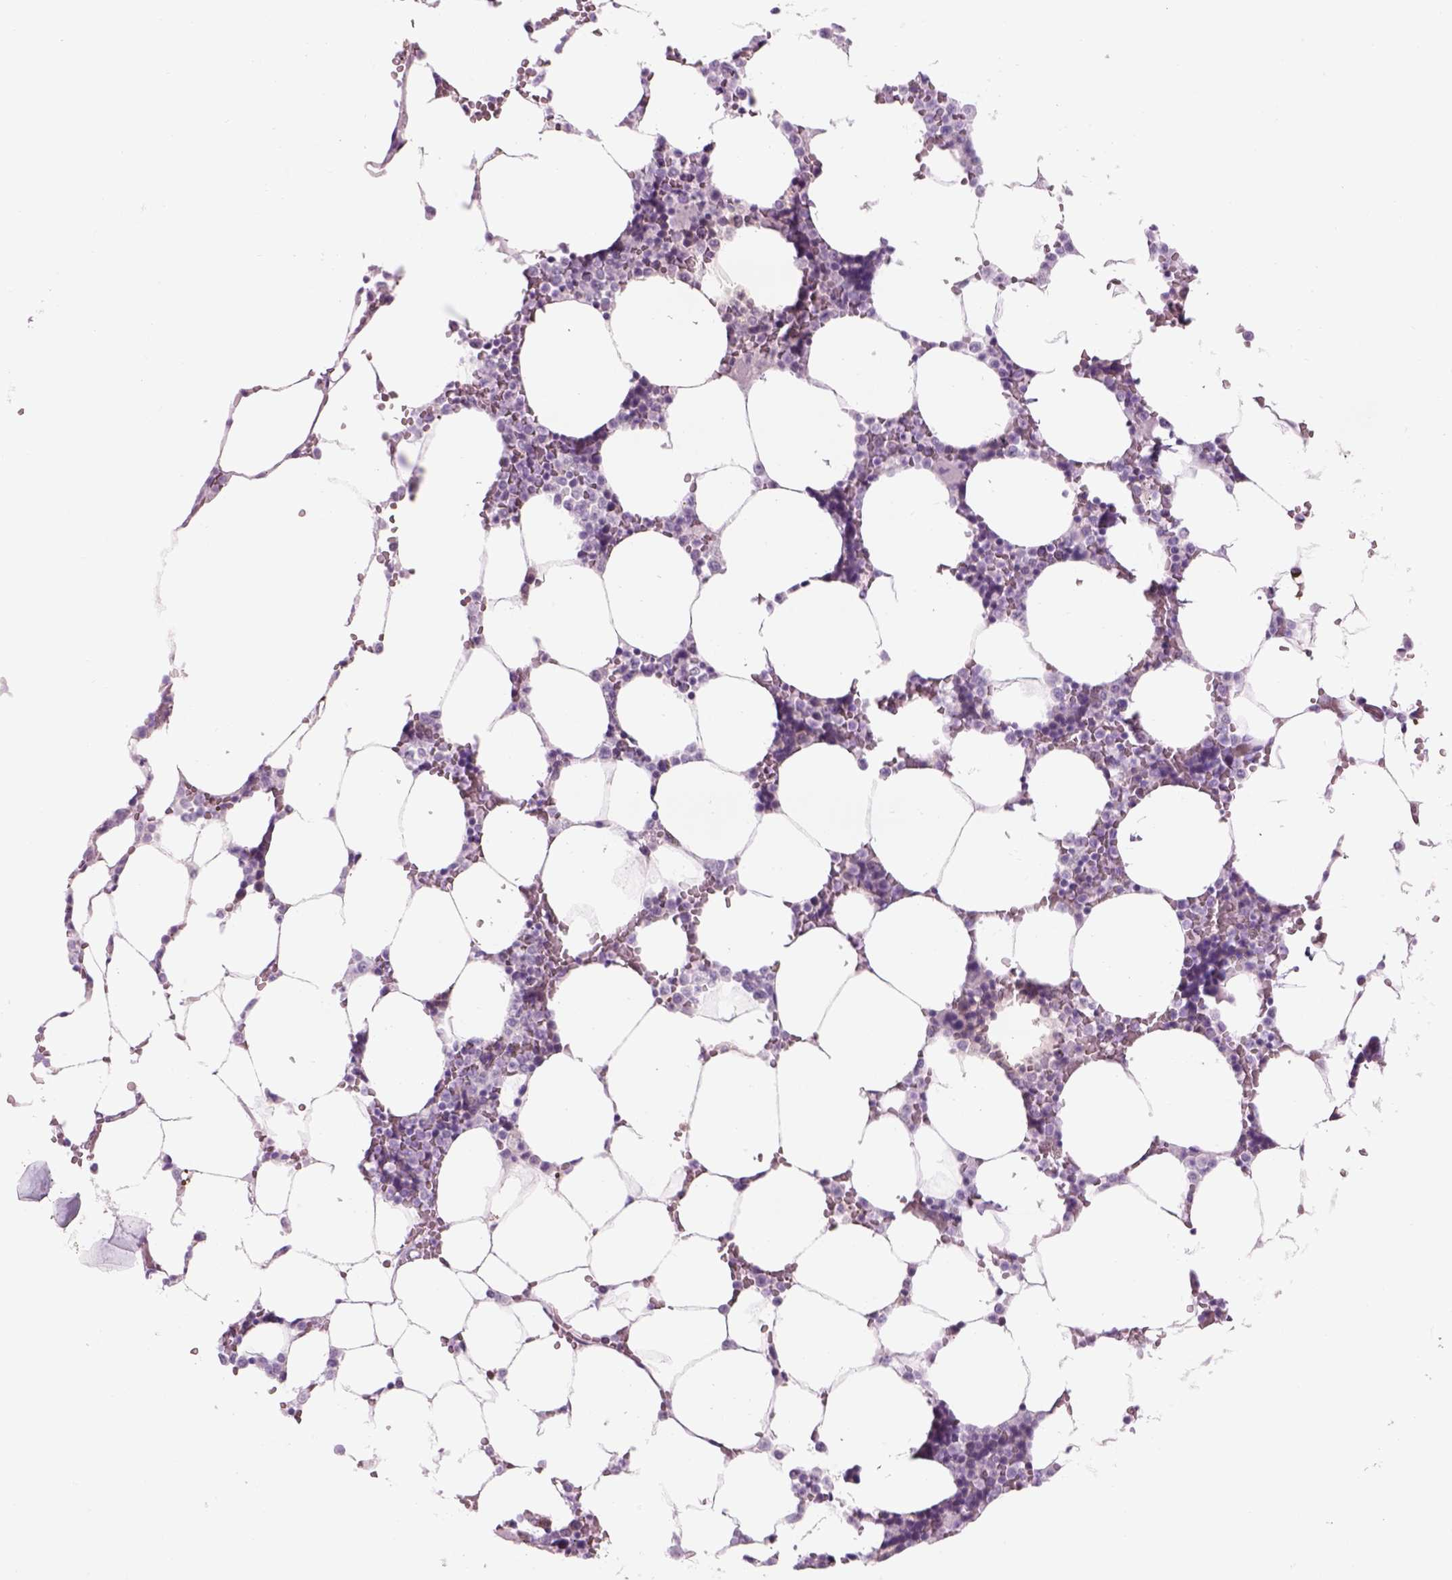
{"staining": {"intensity": "negative", "quantity": "none", "location": "none"}, "tissue": "bone marrow", "cell_type": "Hematopoietic cells", "image_type": "normal", "snomed": [{"axis": "morphology", "description": "Normal tissue, NOS"}, {"axis": "topography", "description": "Bone marrow"}], "caption": "A photomicrograph of human bone marrow is negative for staining in hematopoietic cells. (DAB immunohistochemistry, high magnification).", "gene": "GAS2L2", "patient": {"sex": "female", "age": 52}}